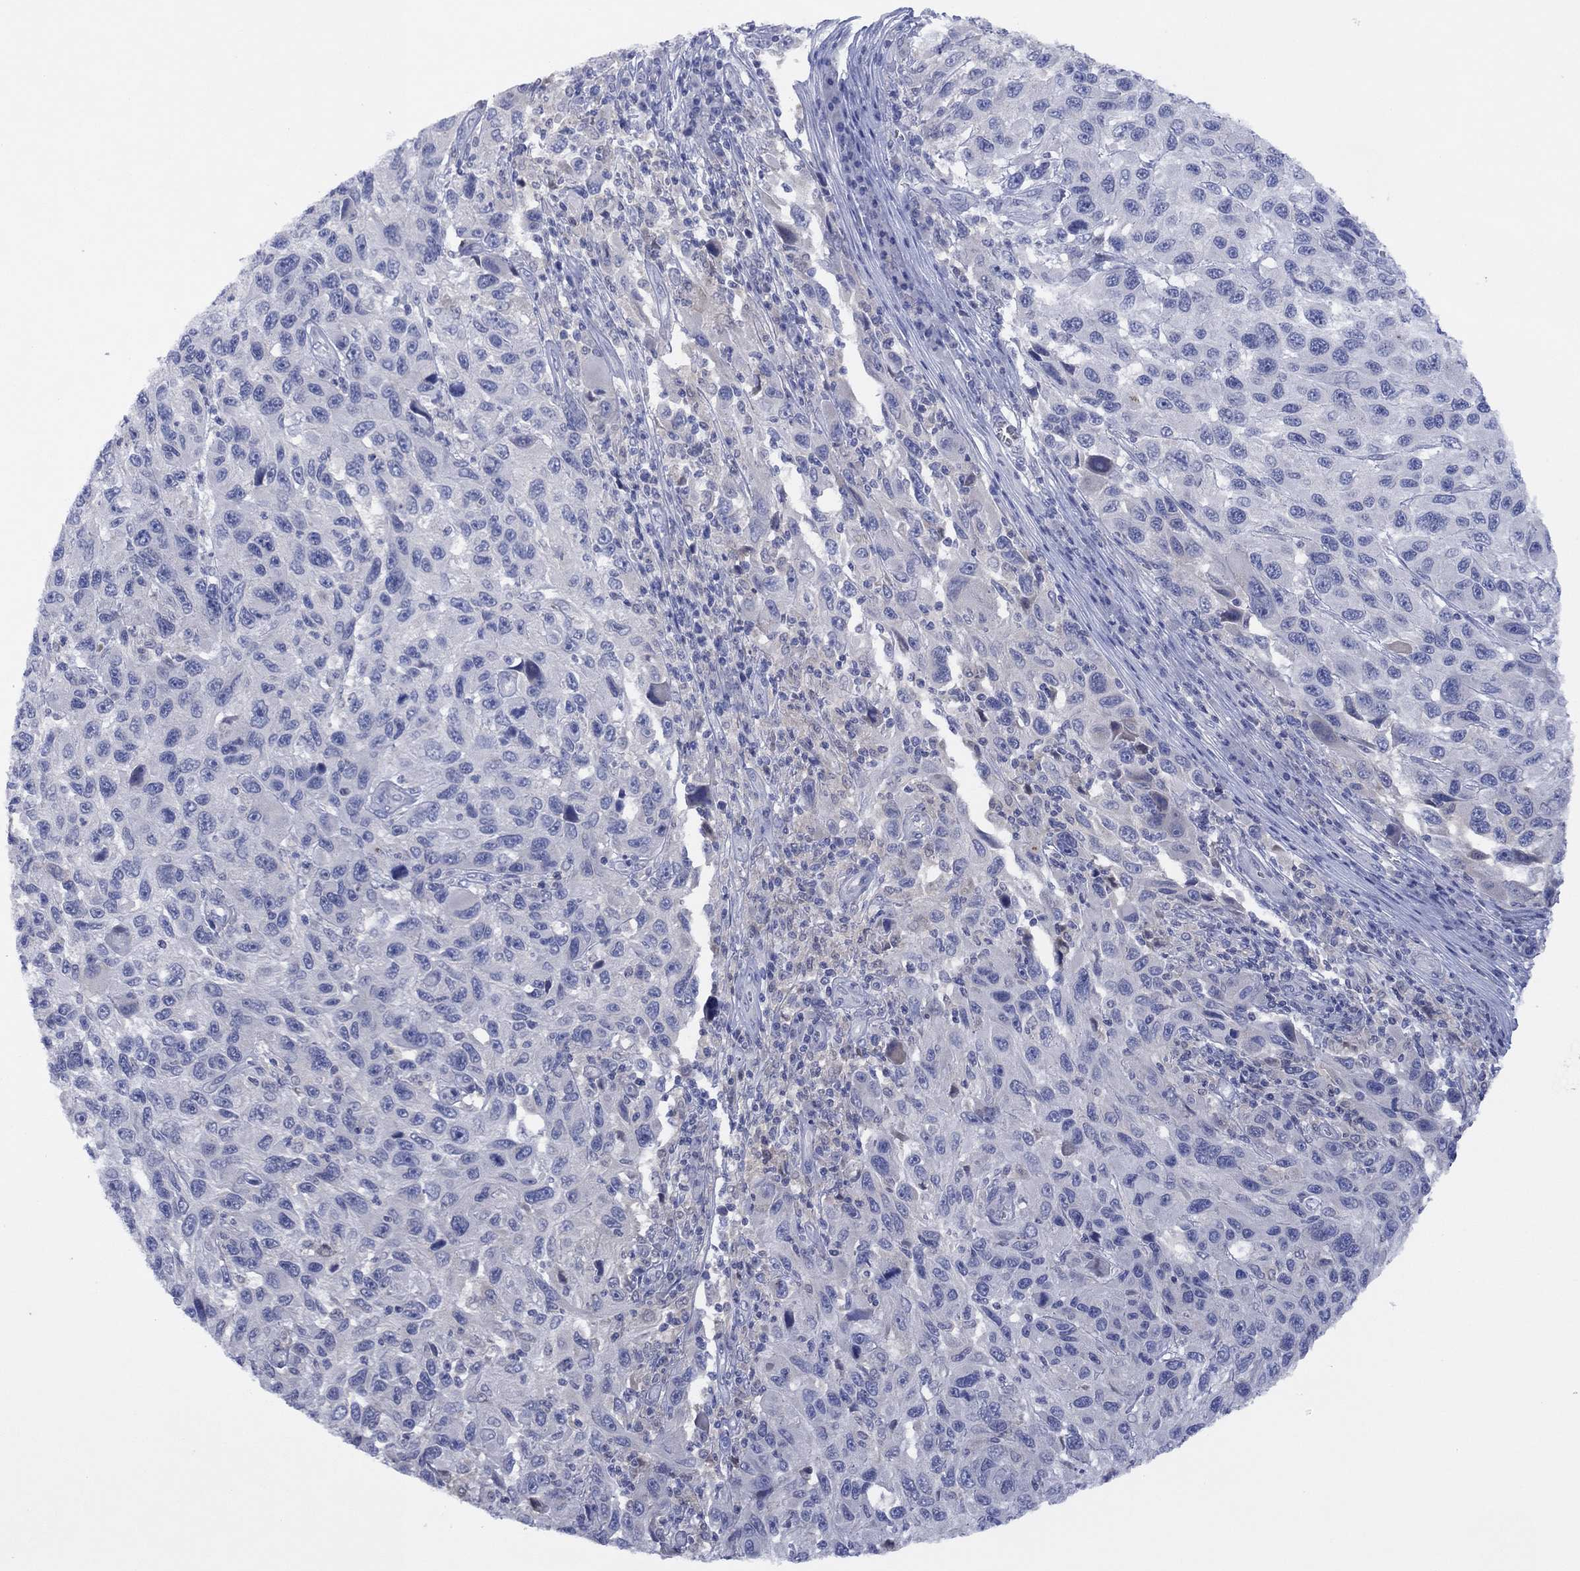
{"staining": {"intensity": "negative", "quantity": "none", "location": "none"}, "tissue": "melanoma", "cell_type": "Tumor cells", "image_type": "cancer", "snomed": [{"axis": "morphology", "description": "Malignant melanoma, NOS"}, {"axis": "topography", "description": "Skin"}], "caption": "Tumor cells show no significant protein expression in melanoma.", "gene": "CYP2B6", "patient": {"sex": "male", "age": 53}}